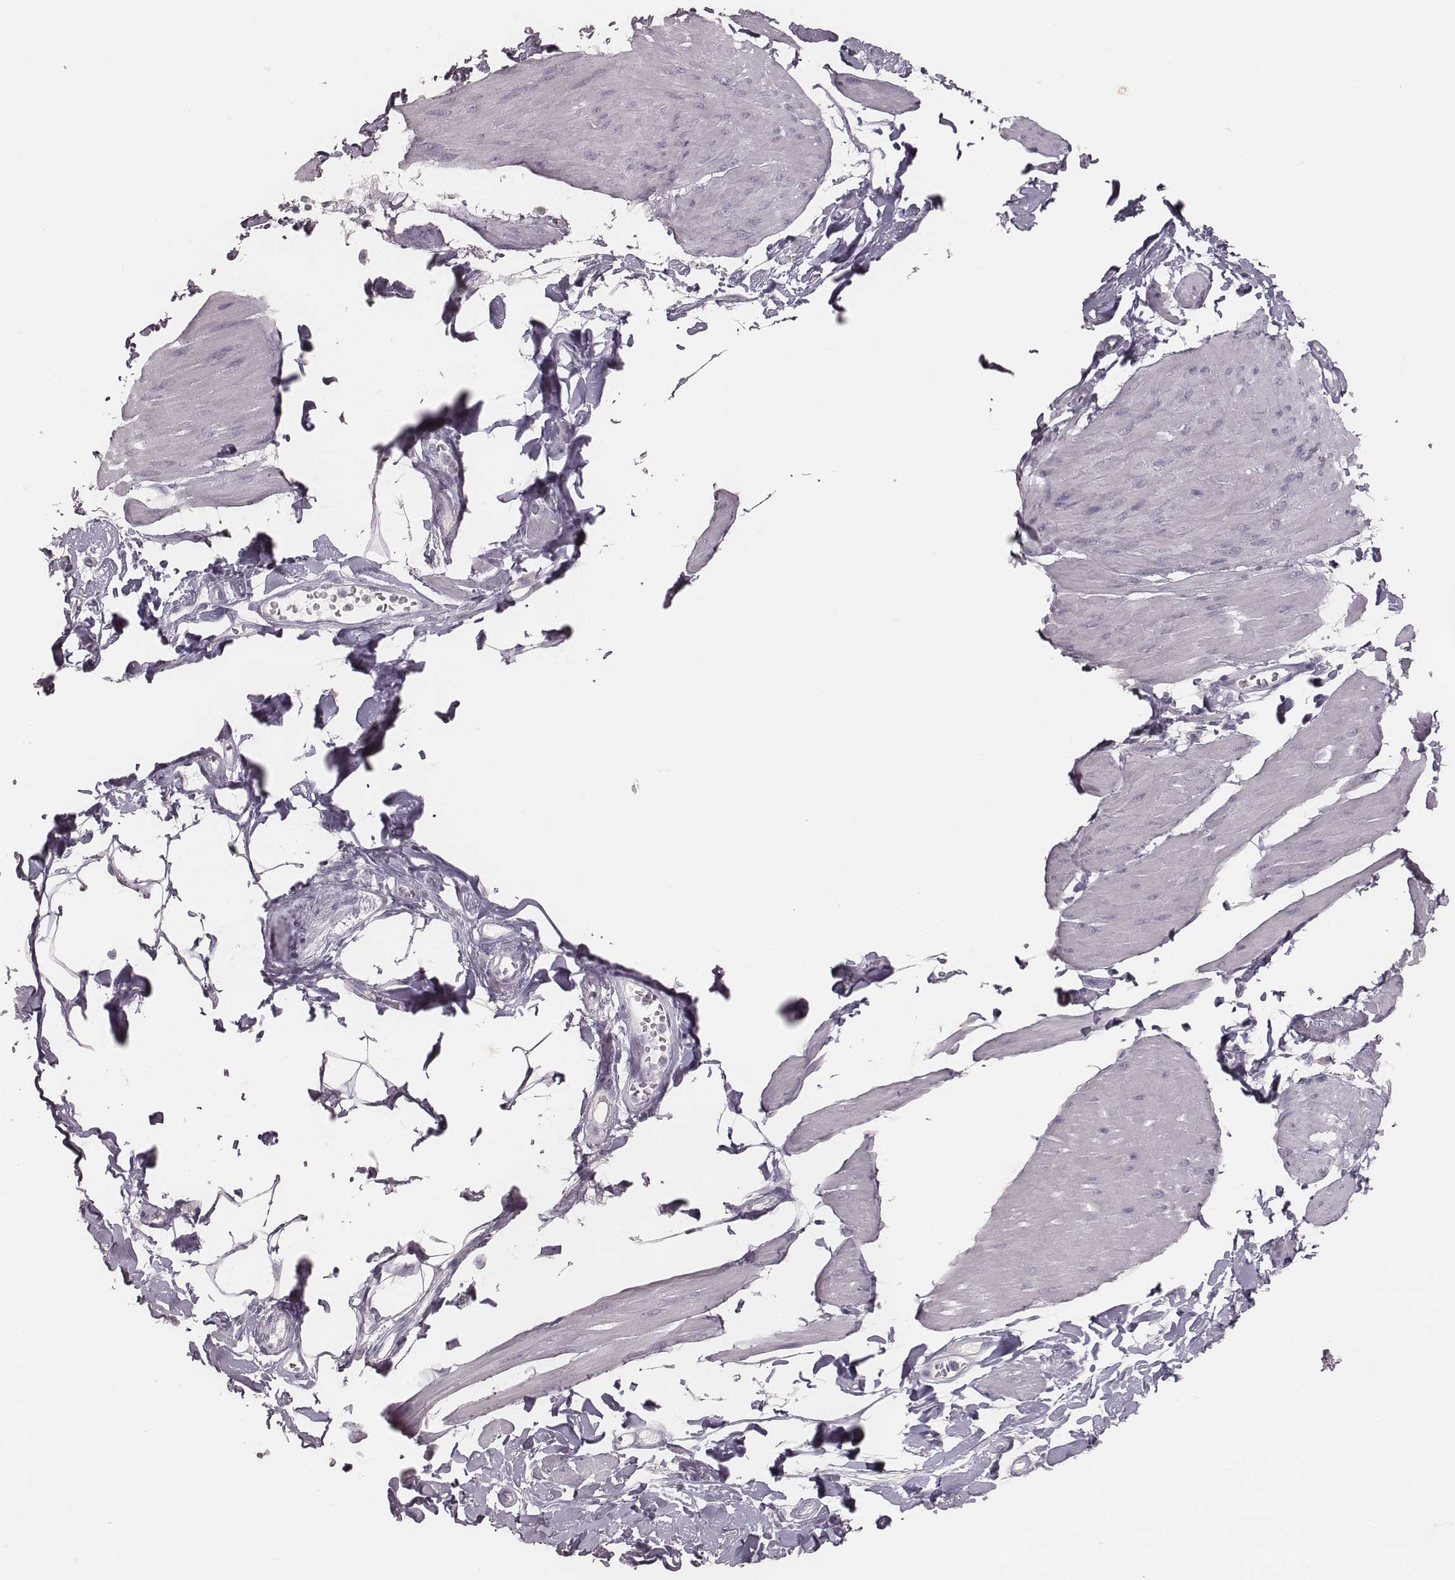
{"staining": {"intensity": "negative", "quantity": "none", "location": "none"}, "tissue": "smooth muscle", "cell_type": "Smooth muscle cells", "image_type": "normal", "snomed": [{"axis": "morphology", "description": "Normal tissue, NOS"}, {"axis": "topography", "description": "Adipose tissue"}, {"axis": "topography", "description": "Smooth muscle"}, {"axis": "topography", "description": "Peripheral nerve tissue"}], "caption": "DAB (3,3'-diaminobenzidine) immunohistochemical staining of benign smooth muscle shows no significant expression in smooth muscle cells.", "gene": "PDCD1", "patient": {"sex": "male", "age": 83}}